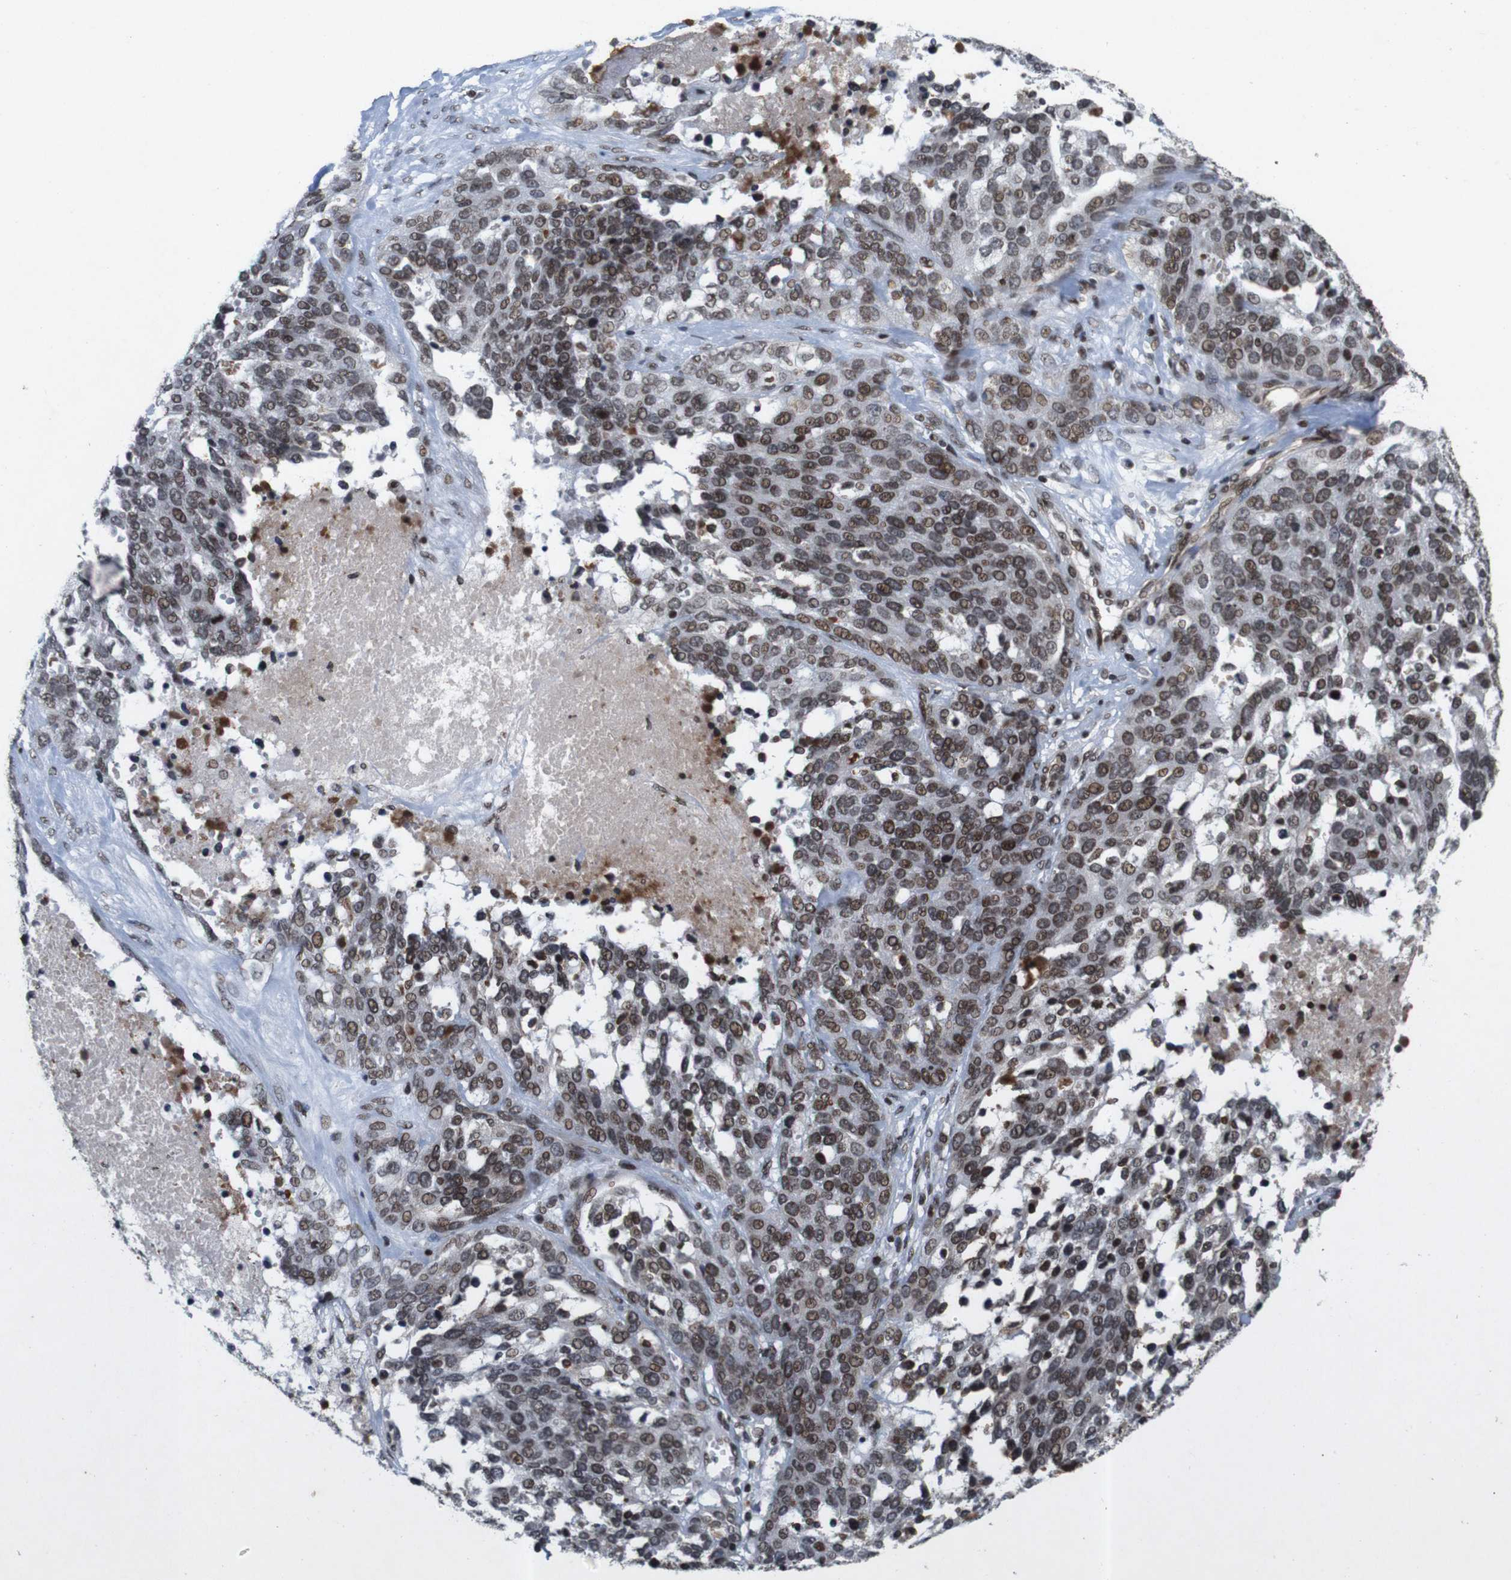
{"staining": {"intensity": "moderate", "quantity": ">75%", "location": "nuclear"}, "tissue": "ovarian cancer", "cell_type": "Tumor cells", "image_type": "cancer", "snomed": [{"axis": "morphology", "description": "Cystadenocarcinoma, serous, NOS"}, {"axis": "topography", "description": "Ovary"}], "caption": "This is an image of immunohistochemistry staining of serous cystadenocarcinoma (ovarian), which shows moderate staining in the nuclear of tumor cells.", "gene": "MAGEH1", "patient": {"sex": "female", "age": 44}}